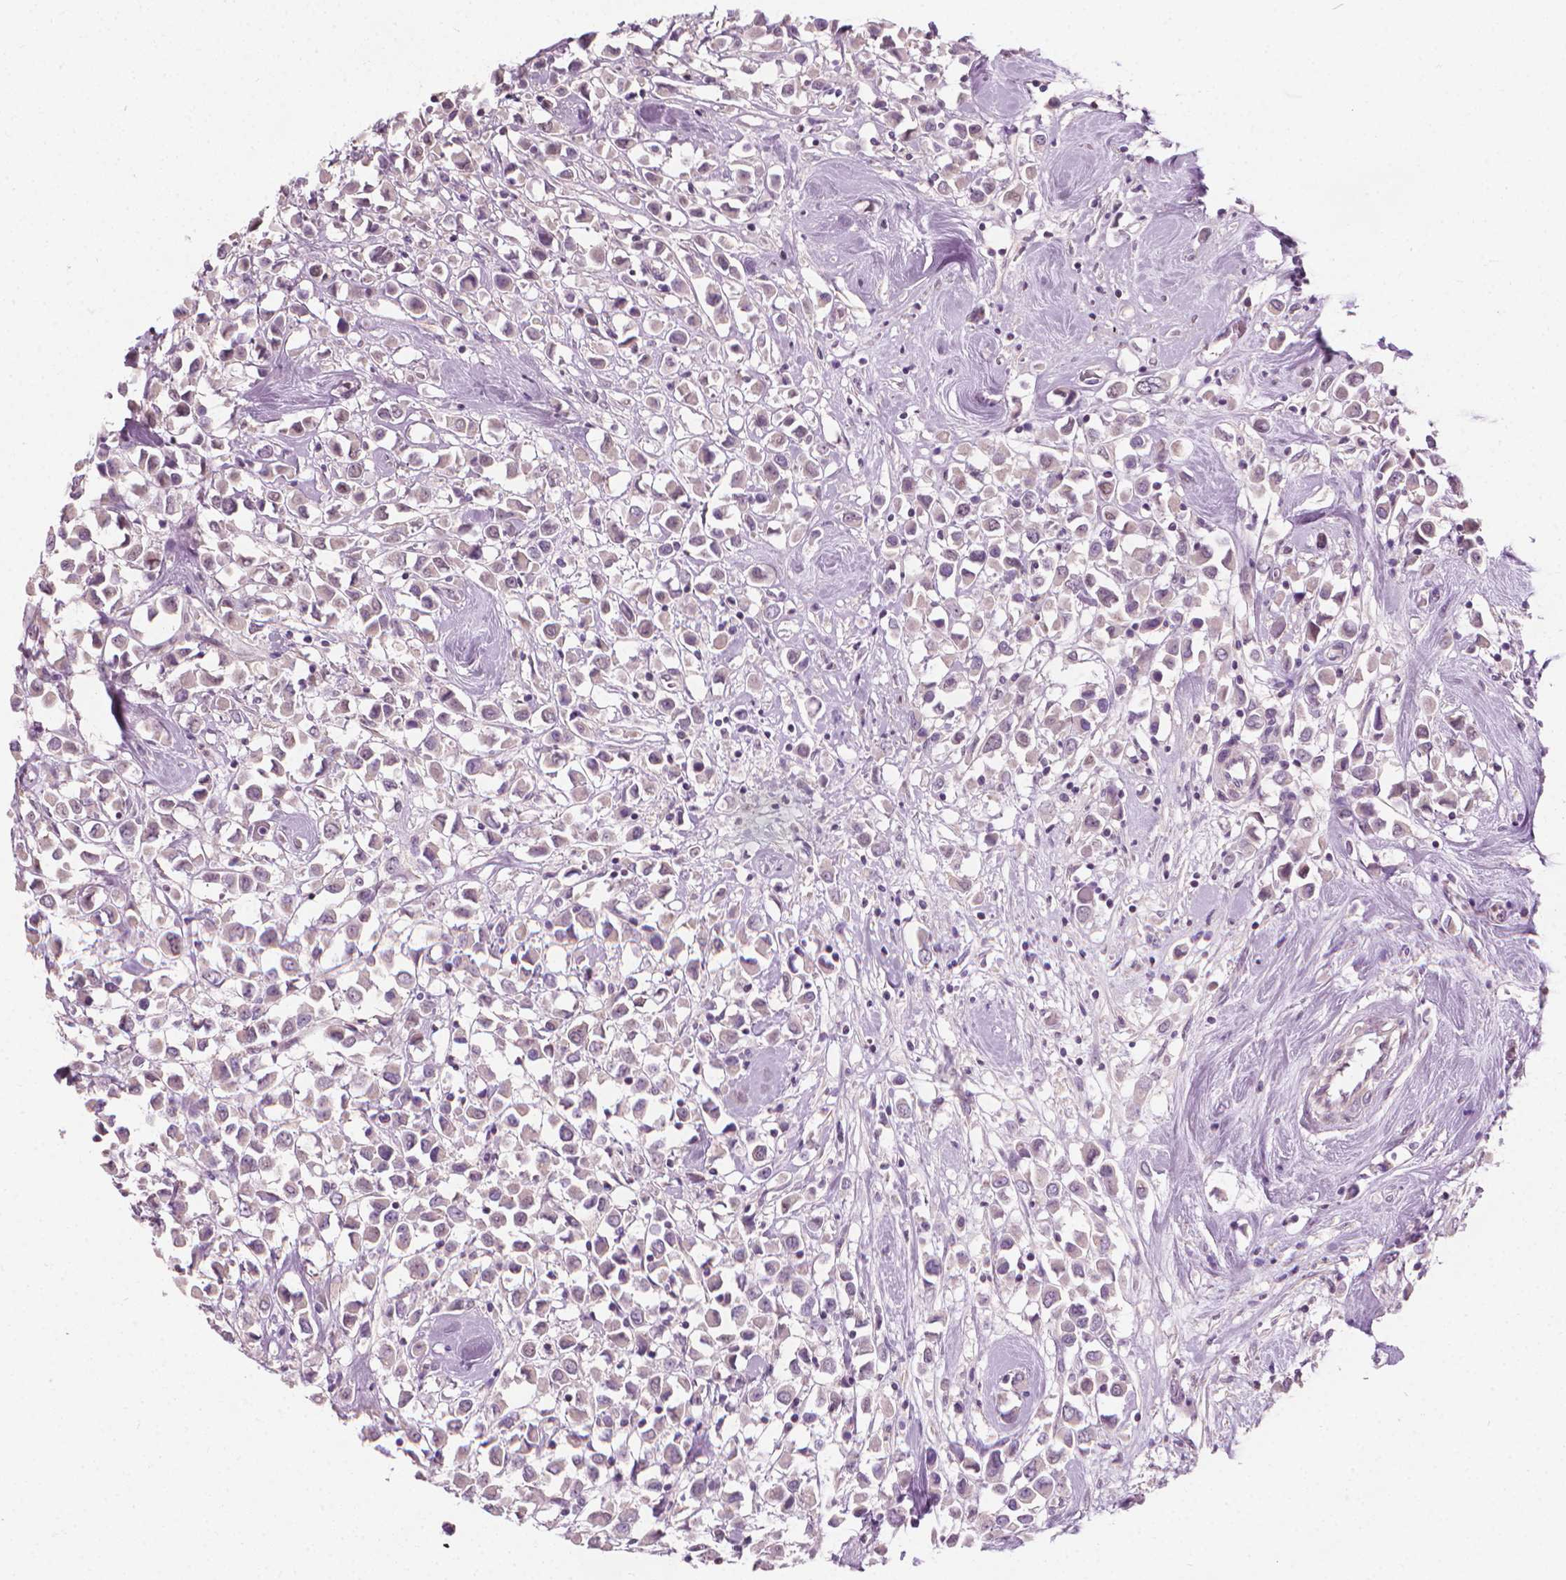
{"staining": {"intensity": "weak", "quantity": "<25%", "location": "cytoplasmic/membranous"}, "tissue": "breast cancer", "cell_type": "Tumor cells", "image_type": "cancer", "snomed": [{"axis": "morphology", "description": "Duct carcinoma"}, {"axis": "topography", "description": "Breast"}], "caption": "Tumor cells are negative for brown protein staining in breast cancer (infiltrating ductal carcinoma).", "gene": "SAXO2", "patient": {"sex": "female", "age": 61}}